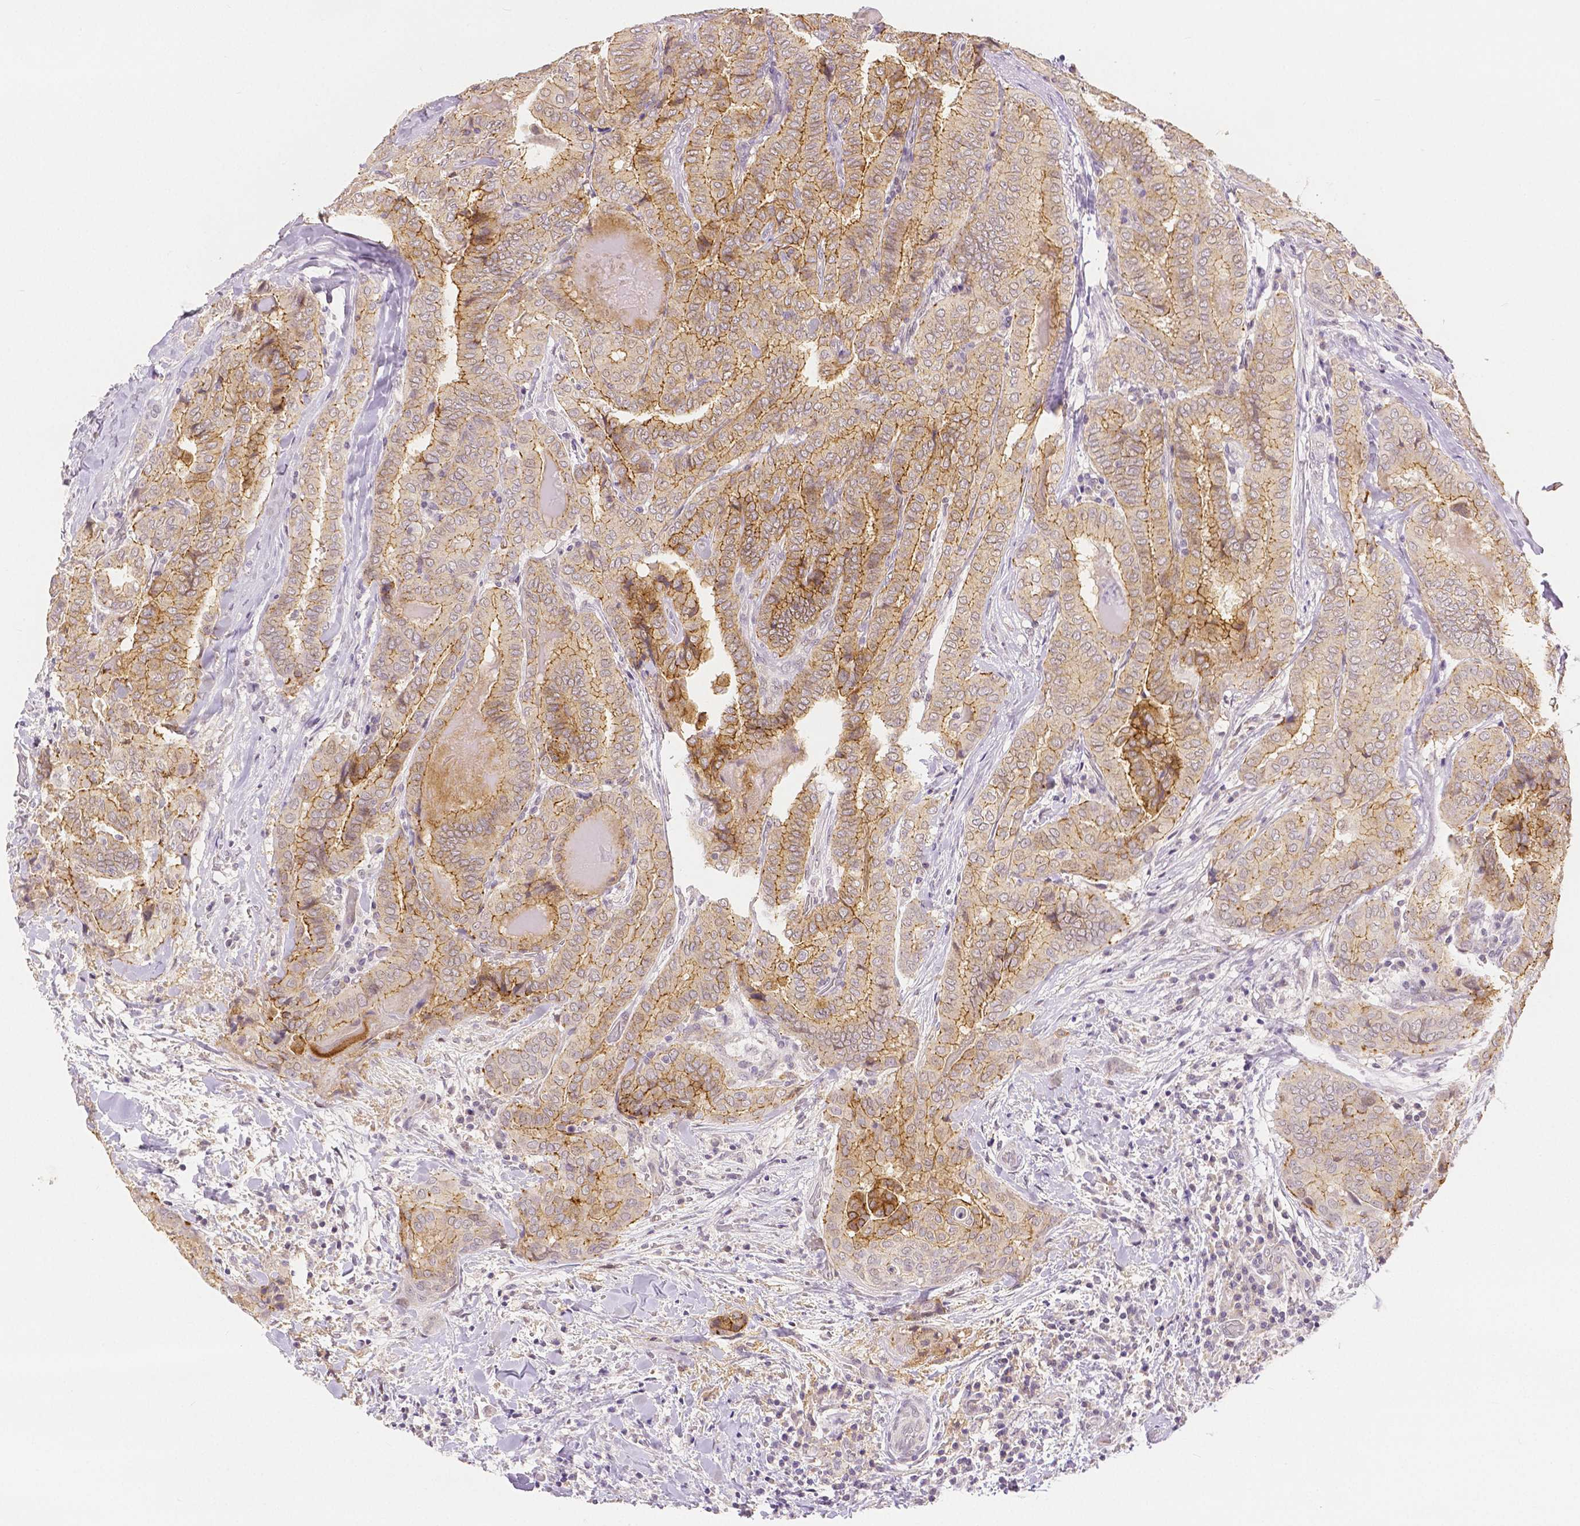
{"staining": {"intensity": "moderate", "quantity": "25%-75%", "location": "cytoplasmic/membranous"}, "tissue": "thyroid cancer", "cell_type": "Tumor cells", "image_type": "cancer", "snomed": [{"axis": "morphology", "description": "Papillary adenocarcinoma, NOS"}, {"axis": "topography", "description": "Thyroid gland"}], "caption": "The image reveals staining of thyroid cancer, revealing moderate cytoplasmic/membranous protein staining (brown color) within tumor cells. The staining was performed using DAB to visualize the protein expression in brown, while the nuclei were stained in blue with hematoxylin (Magnification: 20x).", "gene": "OCLN", "patient": {"sex": "female", "age": 61}}